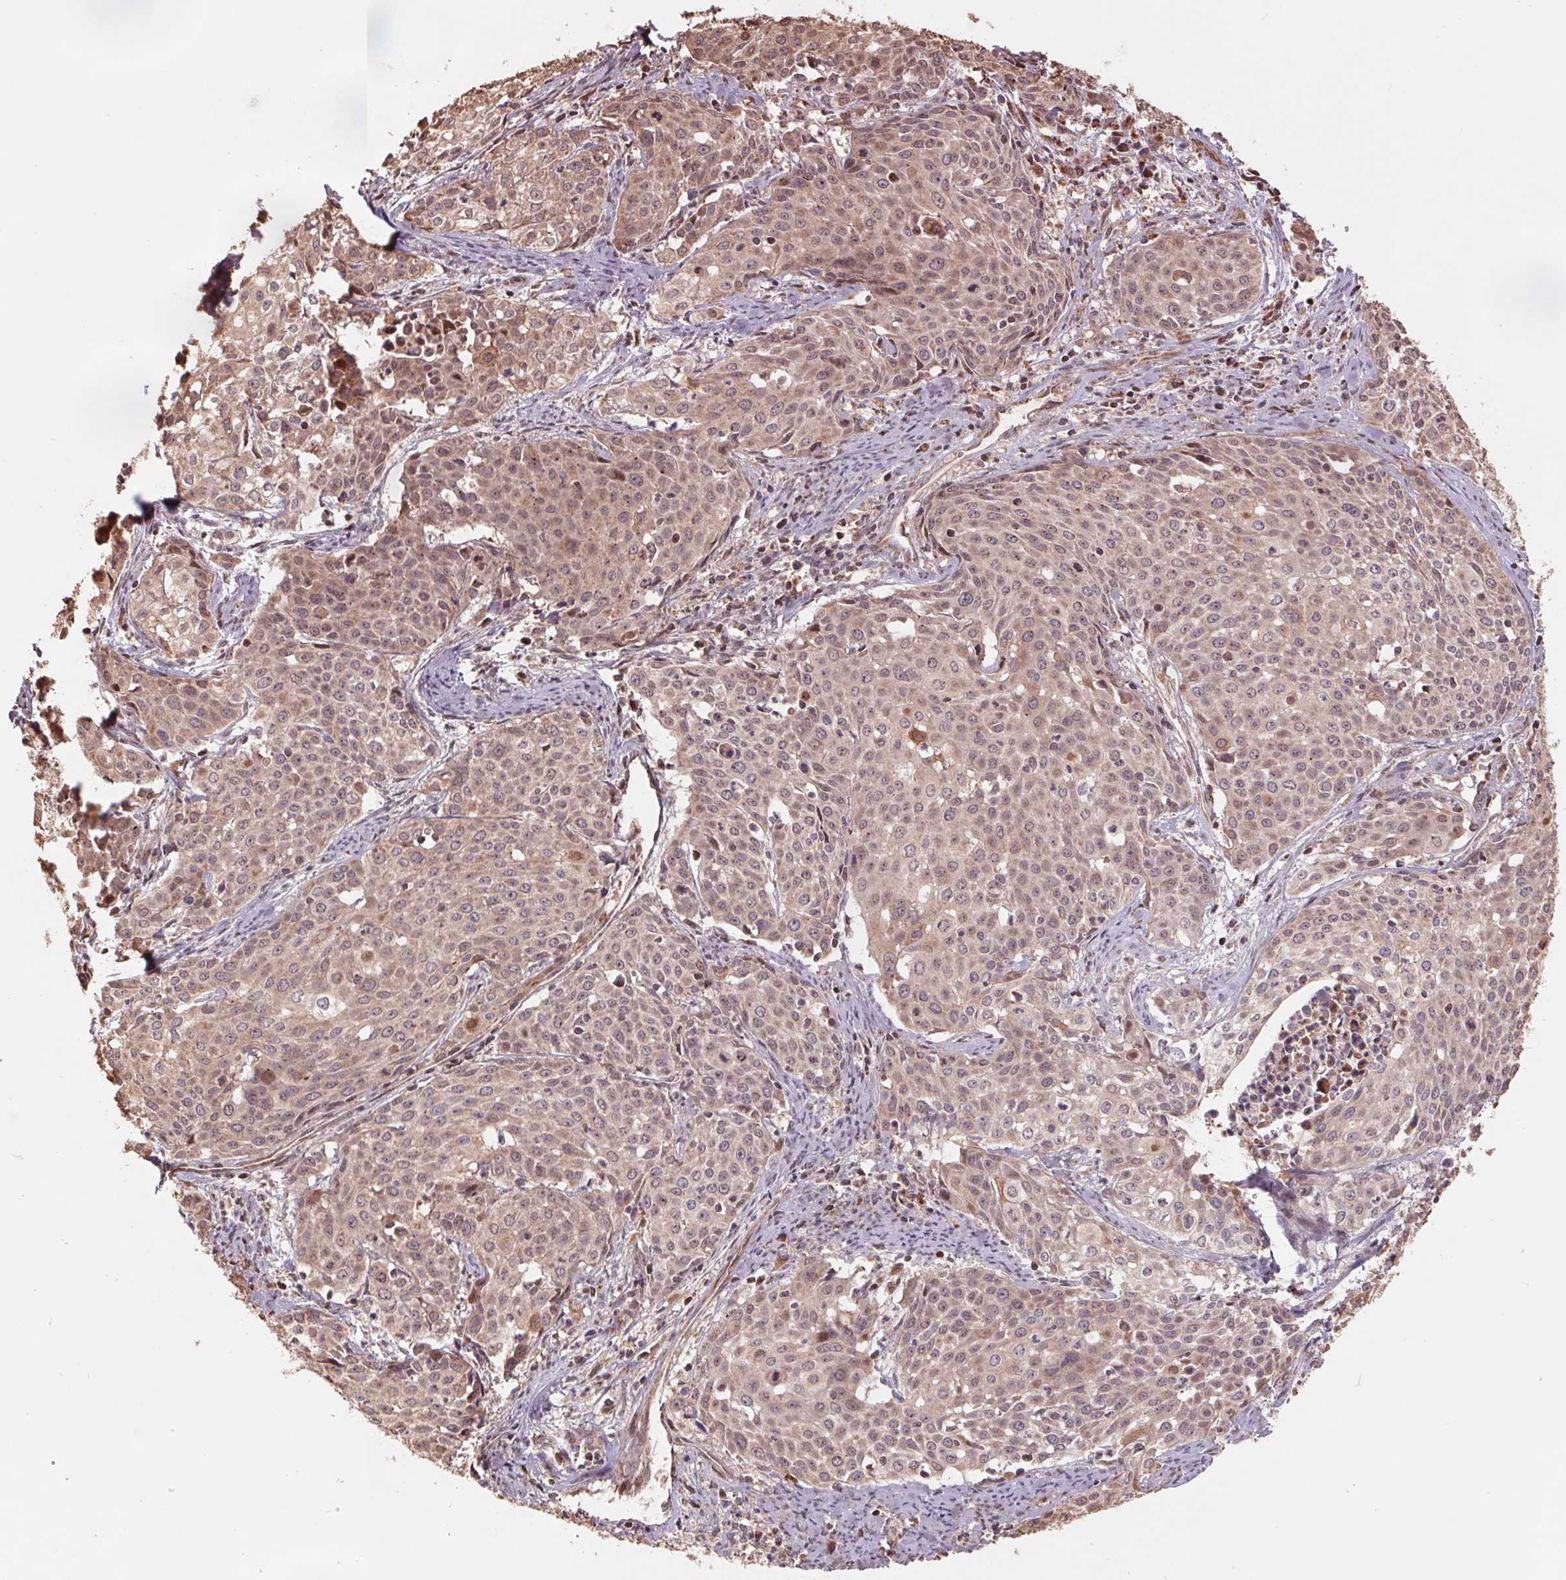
{"staining": {"intensity": "weak", "quantity": ">75%", "location": "cytoplasmic/membranous"}, "tissue": "cervical cancer", "cell_type": "Tumor cells", "image_type": "cancer", "snomed": [{"axis": "morphology", "description": "Squamous cell carcinoma, NOS"}, {"axis": "topography", "description": "Cervix"}], "caption": "Protein expression by IHC displays weak cytoplasmic/membranous positivity in about >75% of tumor cells in squamous cell carcinoma (cervical). (DAB (3,3'-diaminobenzidine) = brown stain, brightfield microscopy at high magnification).", "gene": "PDHA1", "patient": {"sex": "female", "age": 39}}